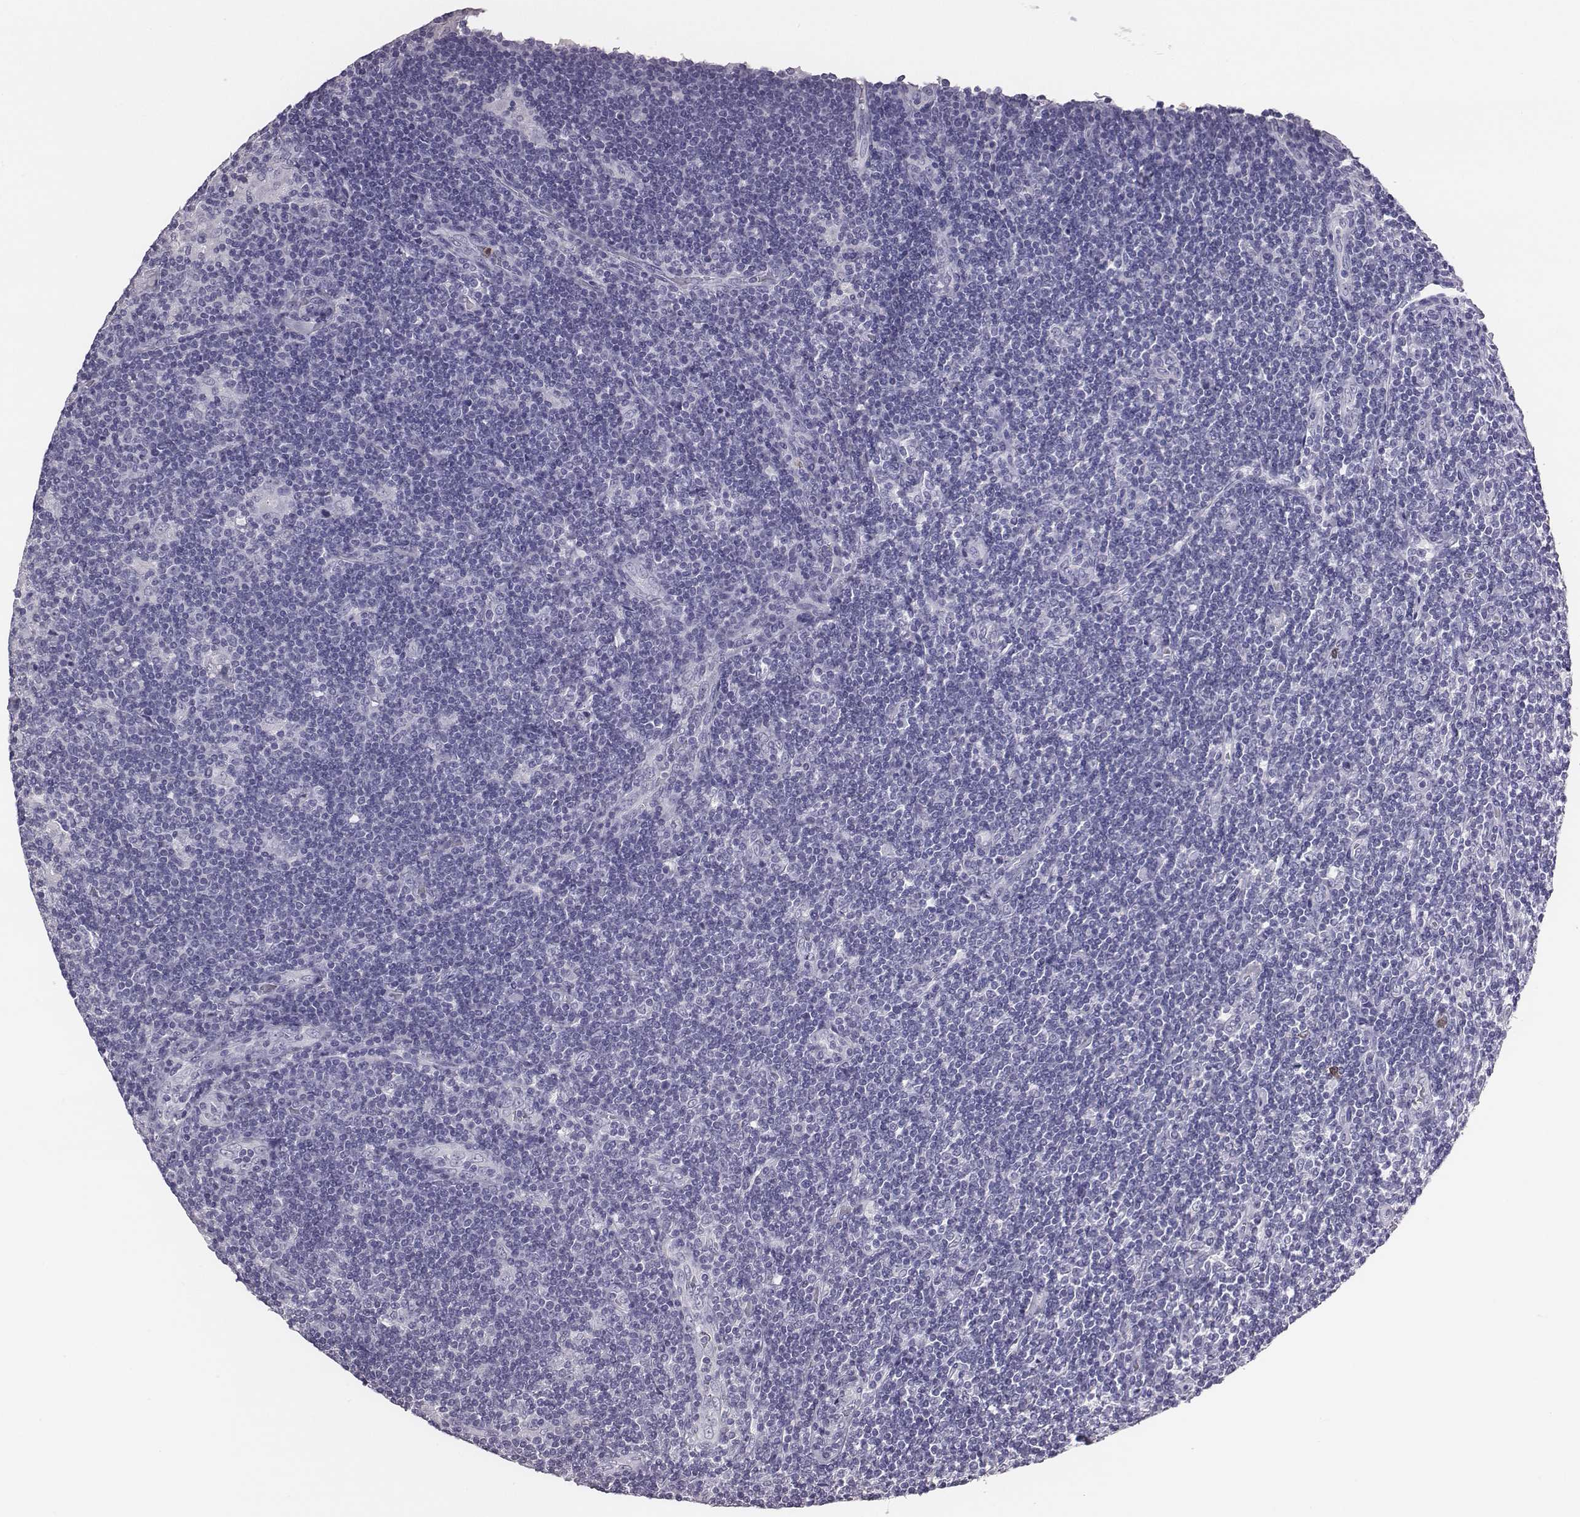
{"staining": {"intensity": "negative", "quantity": "none", "location": "none"}, "tissue": "lymphoma", "cell_type": "Tumor cells", "image_type": "cancer", "snomed": [{"axis": "morphology", "description": "Hodgkin's disease, NOS"}, {"axis": "topography", "description": "Lymph node"}], "caption": "This is a micrograph of immunohistochemistry staining of Hodgkin's disease, which shows no staining in tumor cells.", "gene": "ACOD1", "patient": {"sex": "male", "age": 40}}